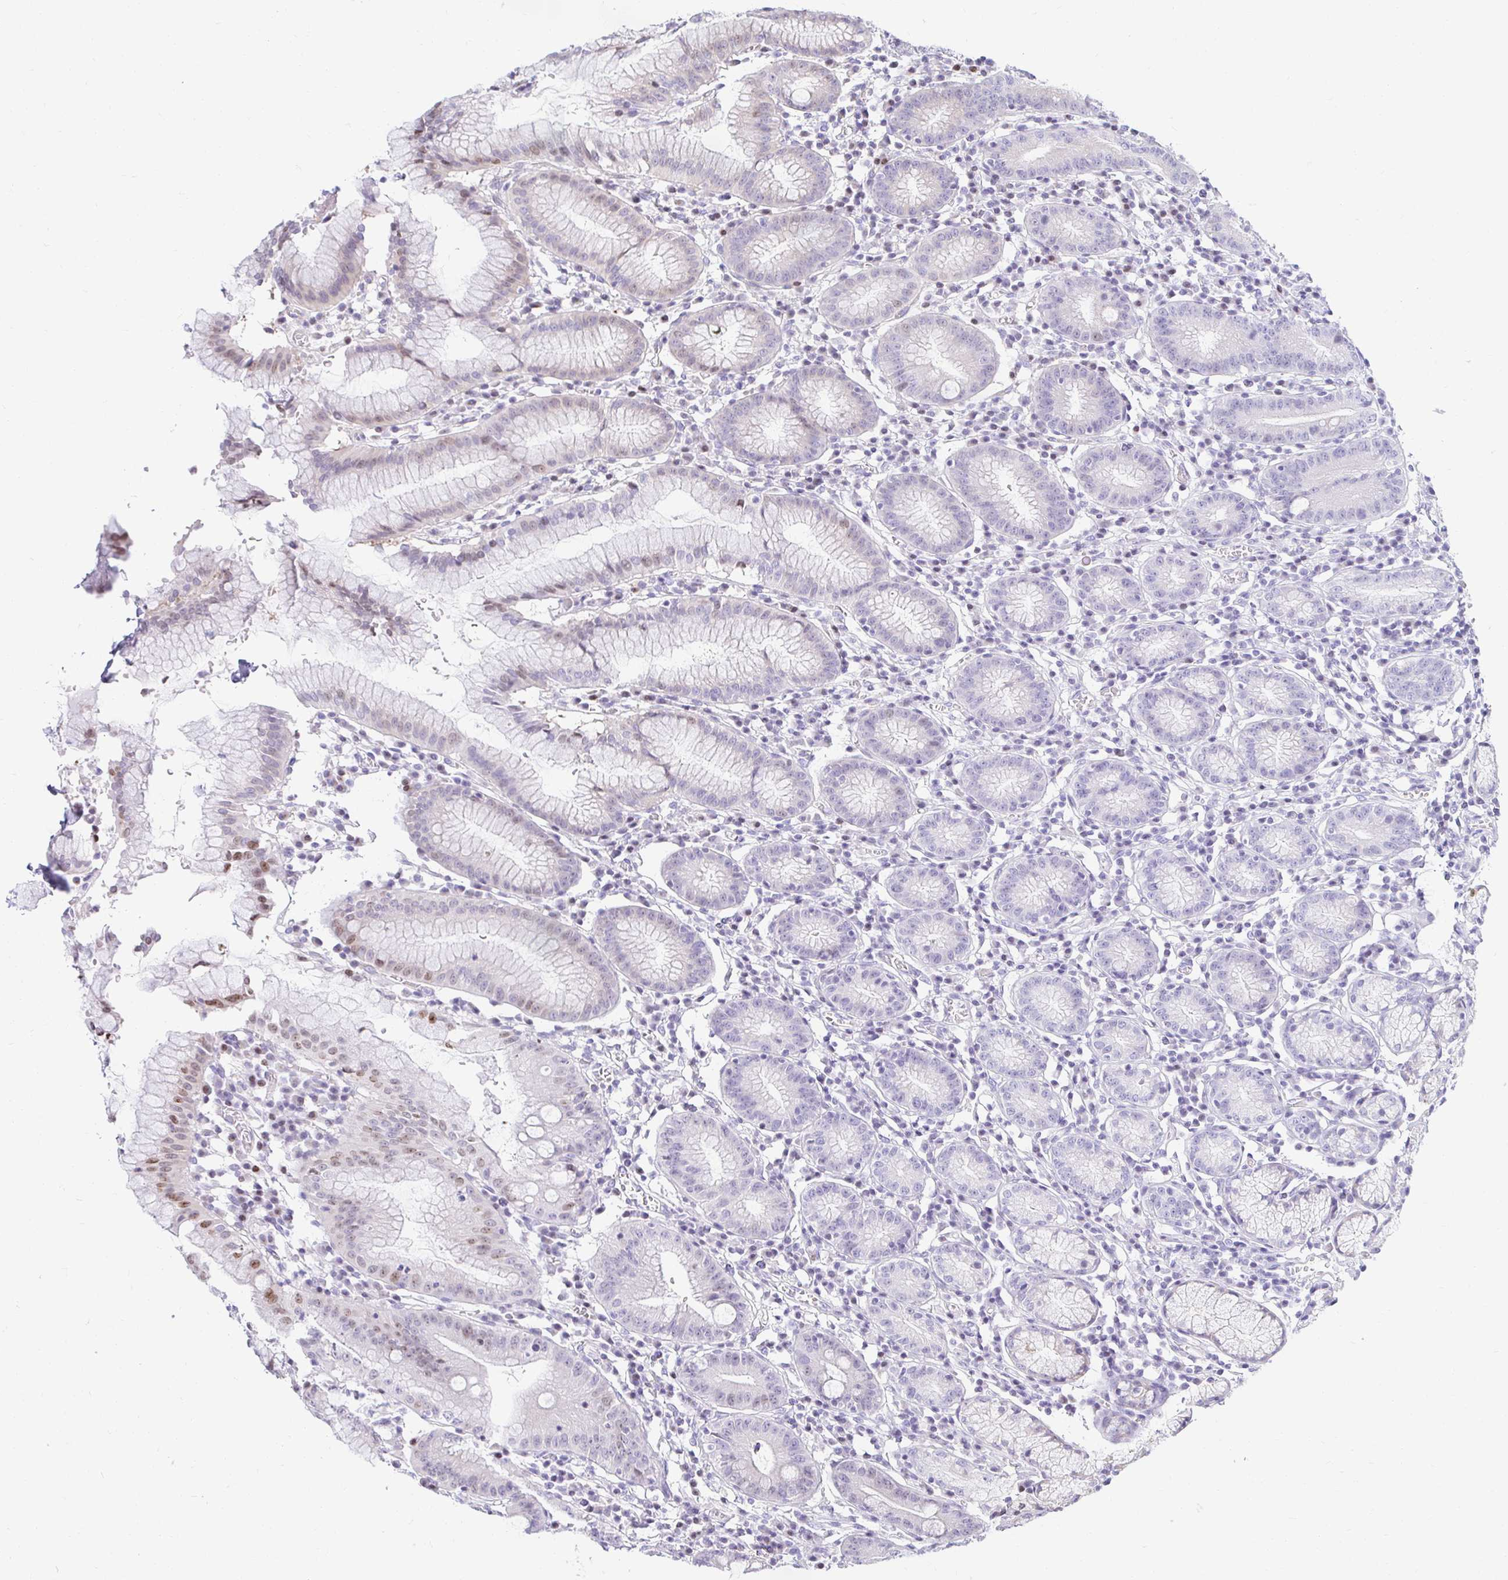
{"staining": {"intensity": "weak", "quantity": "<25%", "location": "nuclear"}, "tissue": "stomach", "cell_type": "Glandular cells", "image_type": "normal", "snomed": [{"axis": "morphology", "description": "Normal tissue, NOS"}, {"axis": "topography", "description": "Stomach"}], "caption": "This is an IHC image of normal stomach. There is no expression in glandular cells.", "gene": "CAPSL", "patient": {"sex": "male", "age": 55}}